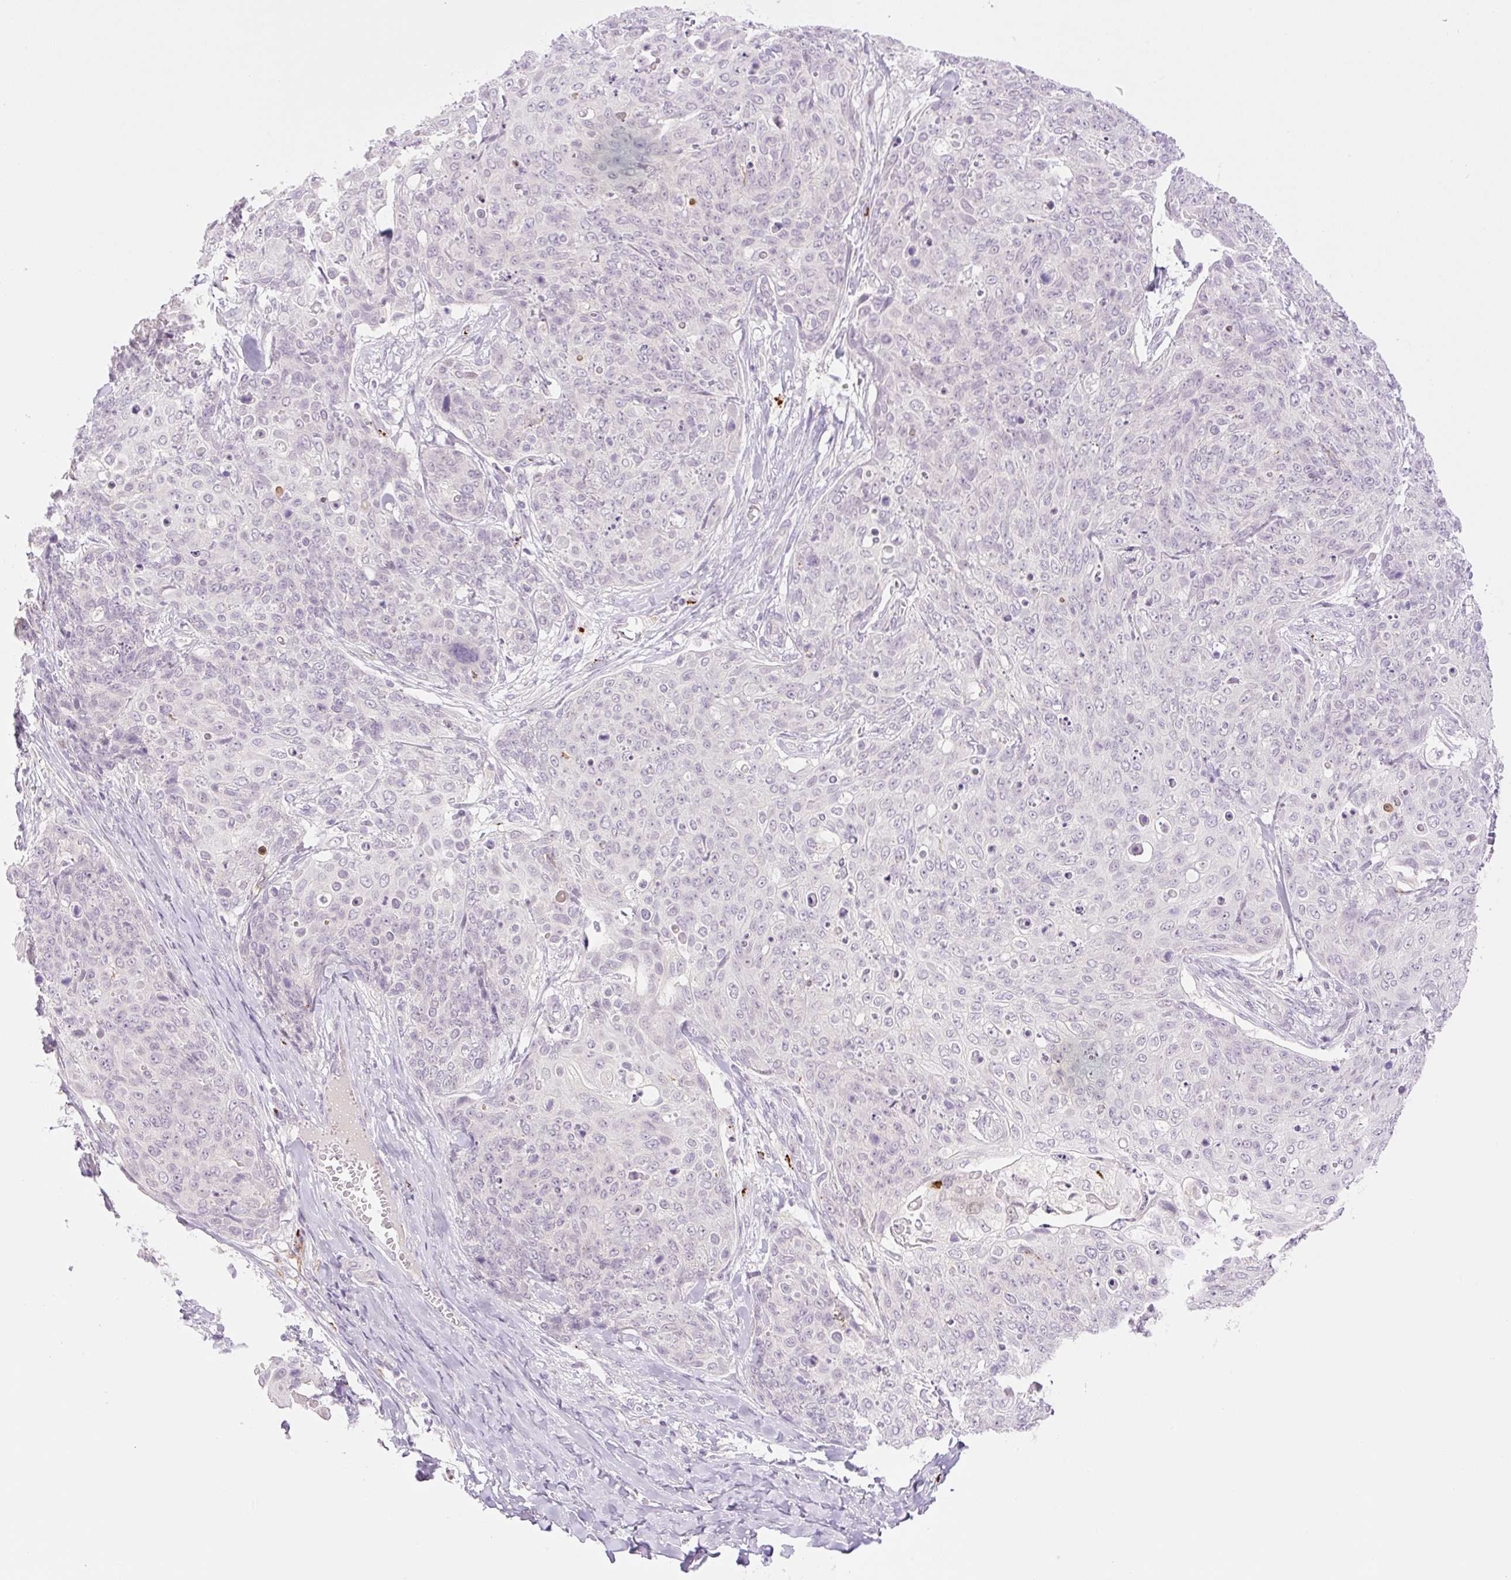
{"staining": {"intensity": "negative", "quantity": "none", "location": "none"}, "tissue": "skin cancer", "cell_type": "Tumor cells", "image_type": "cancer", "snomed": [{"axis": "morphology", "description": "Squamous cell carcinoma, NOS"}, {"axis": "topography", "description": "Skin"}, {"axis": "topography", "description": "Vulva"}], "caption": "Immunohistochemistry histopathology image of skin cancer (squamous cell carcinoma) stained for a protein (brown), which demonstrates no positivity in tumor cells. (DAB (3,3'-diaminobenzidine) IHC, high magnification).", "gene": "SPRYD4", "patient": {"sex": "female", "age": 85}}